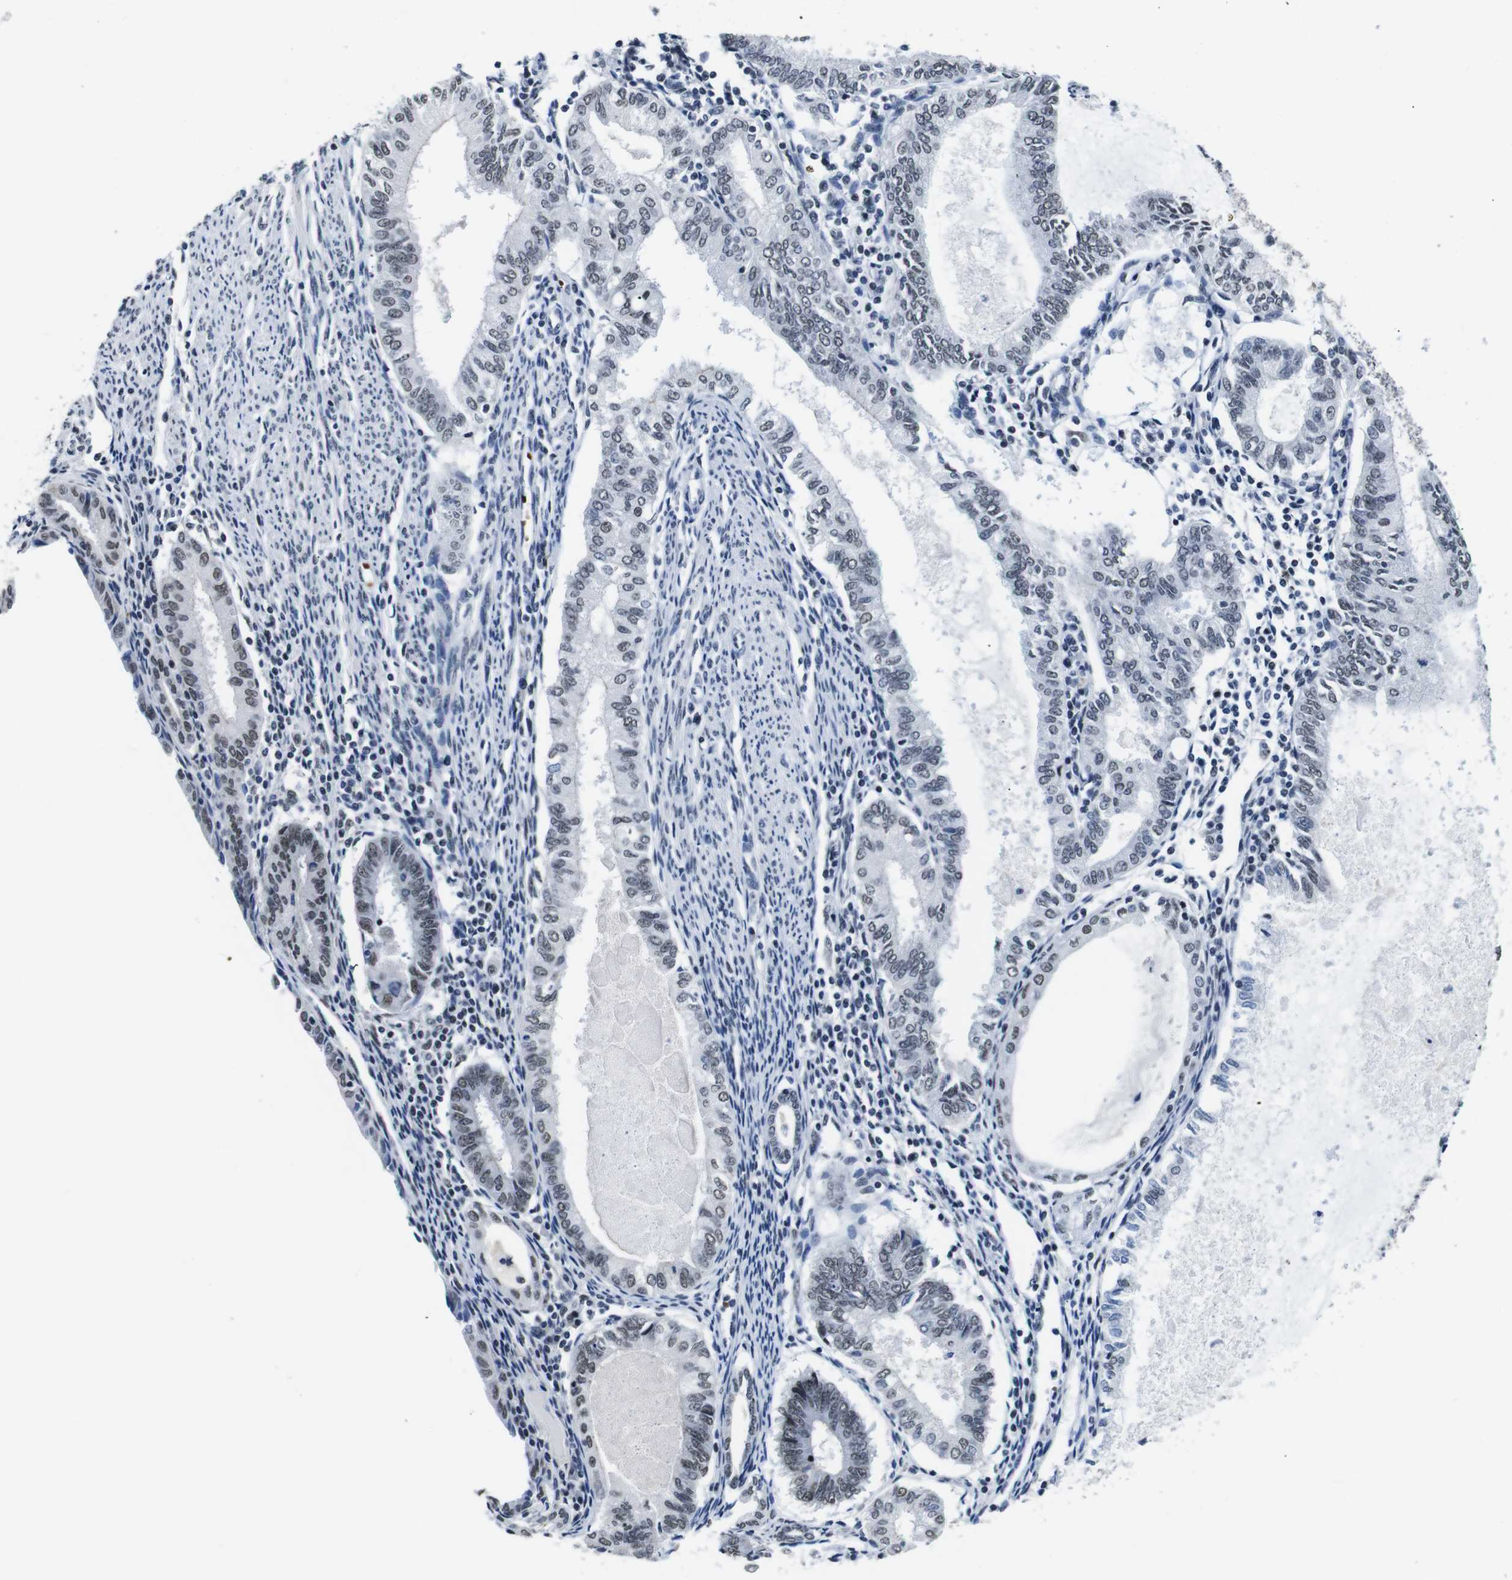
{"staining": {"intensity": "weak", "quantity": "<25%", "location": "nuclear"}, "tissue": "endometrial cancer", "cell_type": "Tumor cells", "image_type": "cancer", "snomed": [{"axis": "morphology", "description": "Adenocarcinoma, NOS"}, {"axis": "topography", "description": "Endometrium"}], "caption": "The immunohistochemistry photomicrograph has no significant staining in tumor cells of endometrial cancer (adenocarcinoma) tissue.", "gene": "ILDR2", "patient": {"sex": "female", "age": 86}}